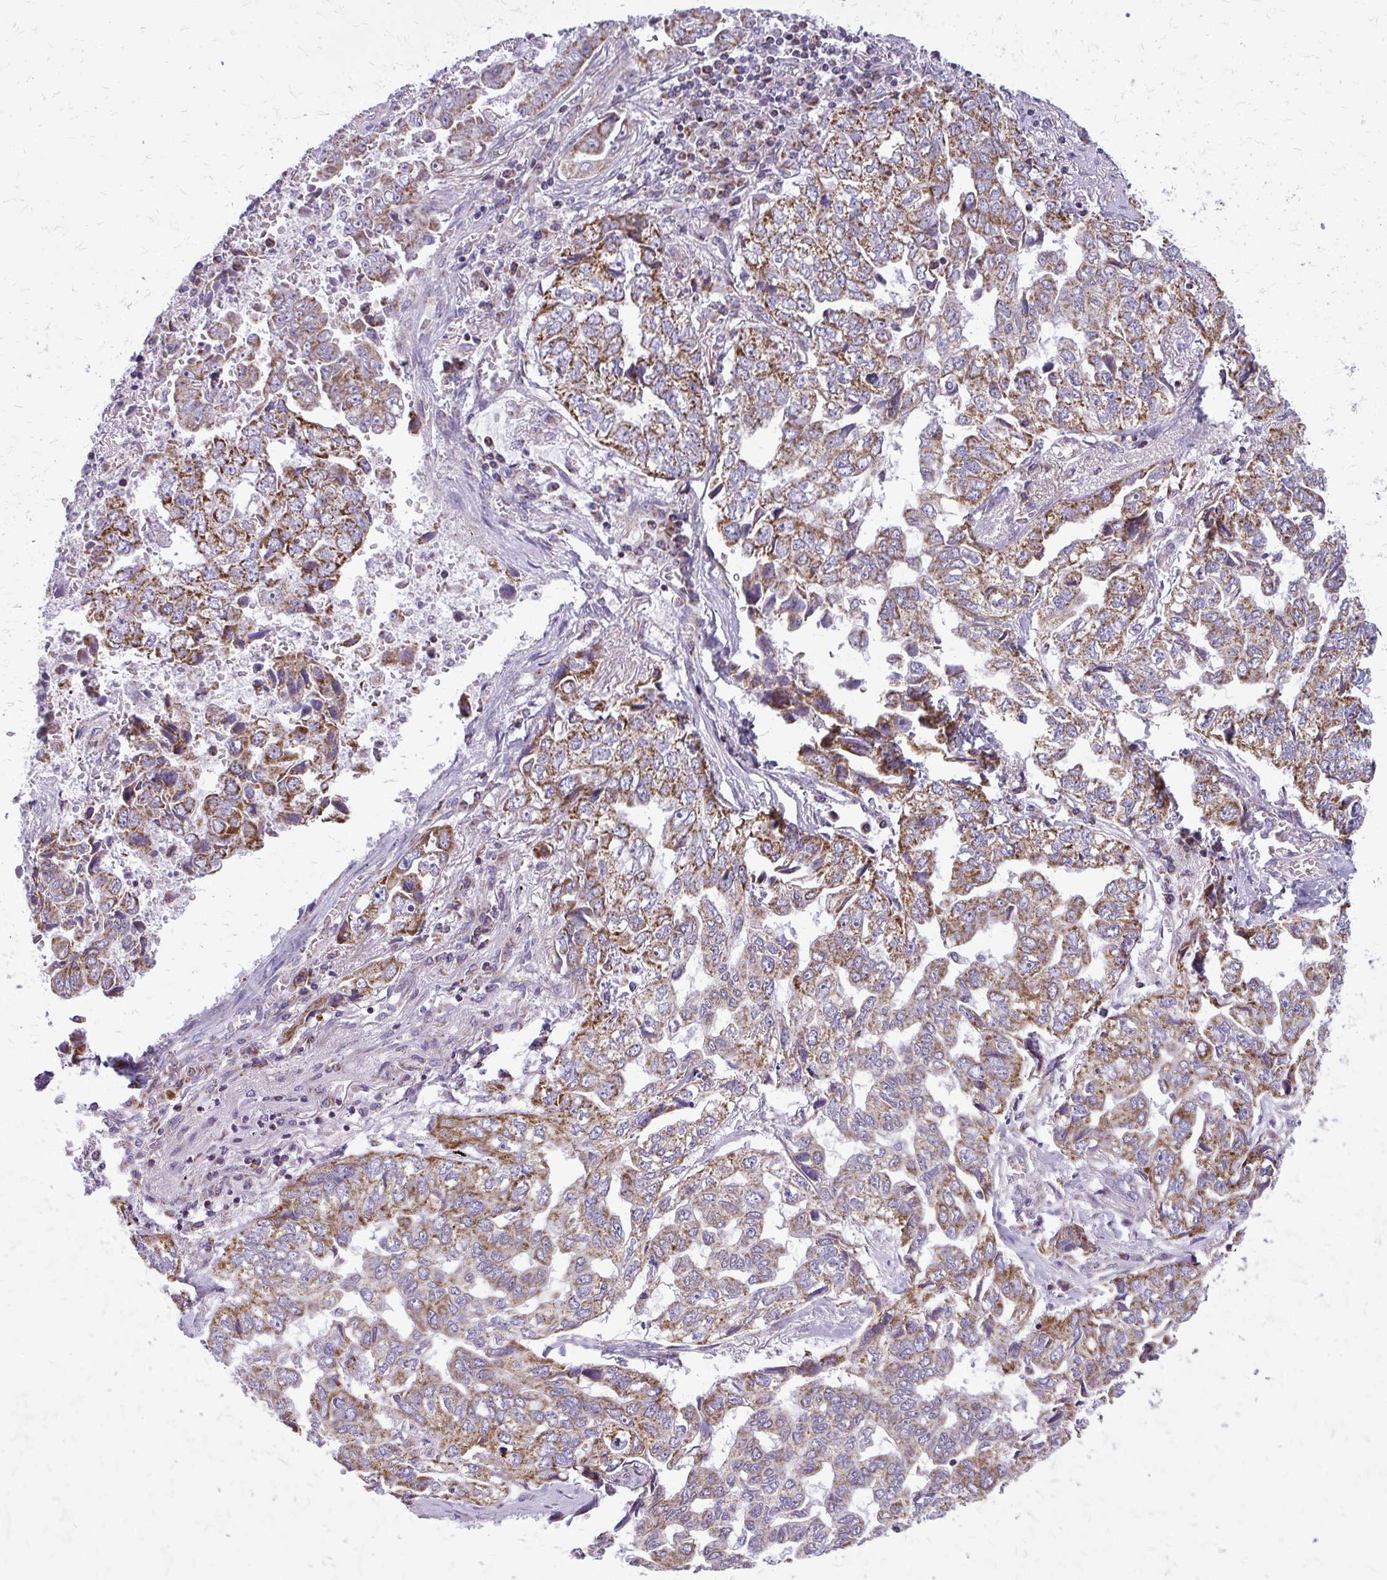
{"staining": {"intensity": "moderate", "quantity": ">75%", "location": "cytoplasmic/membranous"}, "tissue": "lung cancer", "cell_type": "Tumor cells", "image_type": "cancer", "snomed": [{"axis": "morphology", "description": "Adenocarcinoma, NOS"}, {"axis": "topography", "description": "Lung"}], "caption": "This is a photomicrograph of immunohistochemistry staining of lung adenocarcinoma, which shows moderate expression in the cytoplasmic/membranous of tumor cells.", "gene": "IFIT1", "patient": {"sex": "female", "age": 52}}